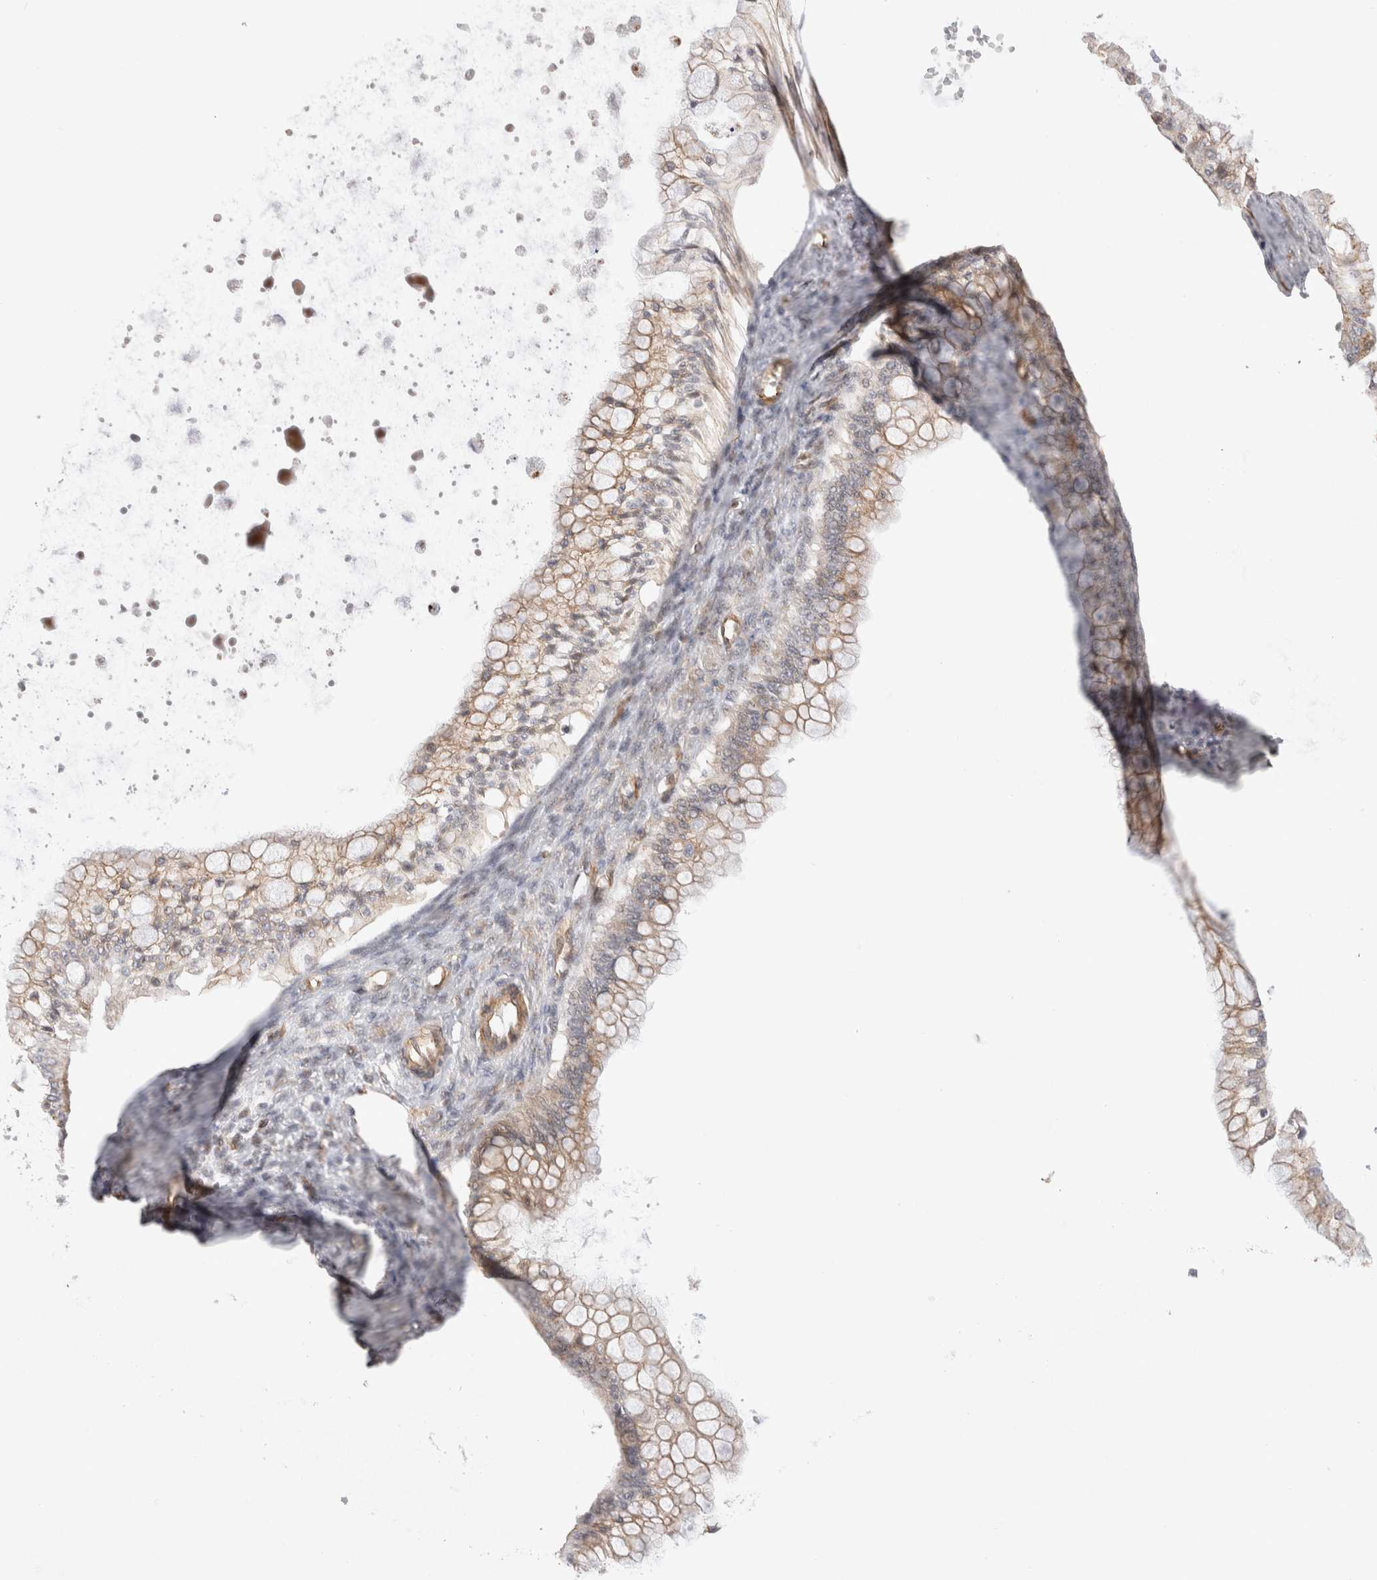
{"staining": {"intensity": "moderate", "quantity": "25%-75%", "location": "cytoplasmic/membranous"}, "tissue": "ovarian cancer", "cell_type": "Tumor cells", "image_type": "cancer", "snomed": [{"axis": "morphology", "description": "Cystadenocarcinoma, mucinous, NOS"}, {"axis": "topography", "description": "Ovary"}], "caption": "Ovarian cancer (mucinous cystadenocarcinoma) stained with DAB IHC shows medium levels of moderate cytoplasmic/membranous expression in approximately 25%-75% of tumor cells.", "gene": "CAAP1", "patient": {"sex": "female", "age": 57}}